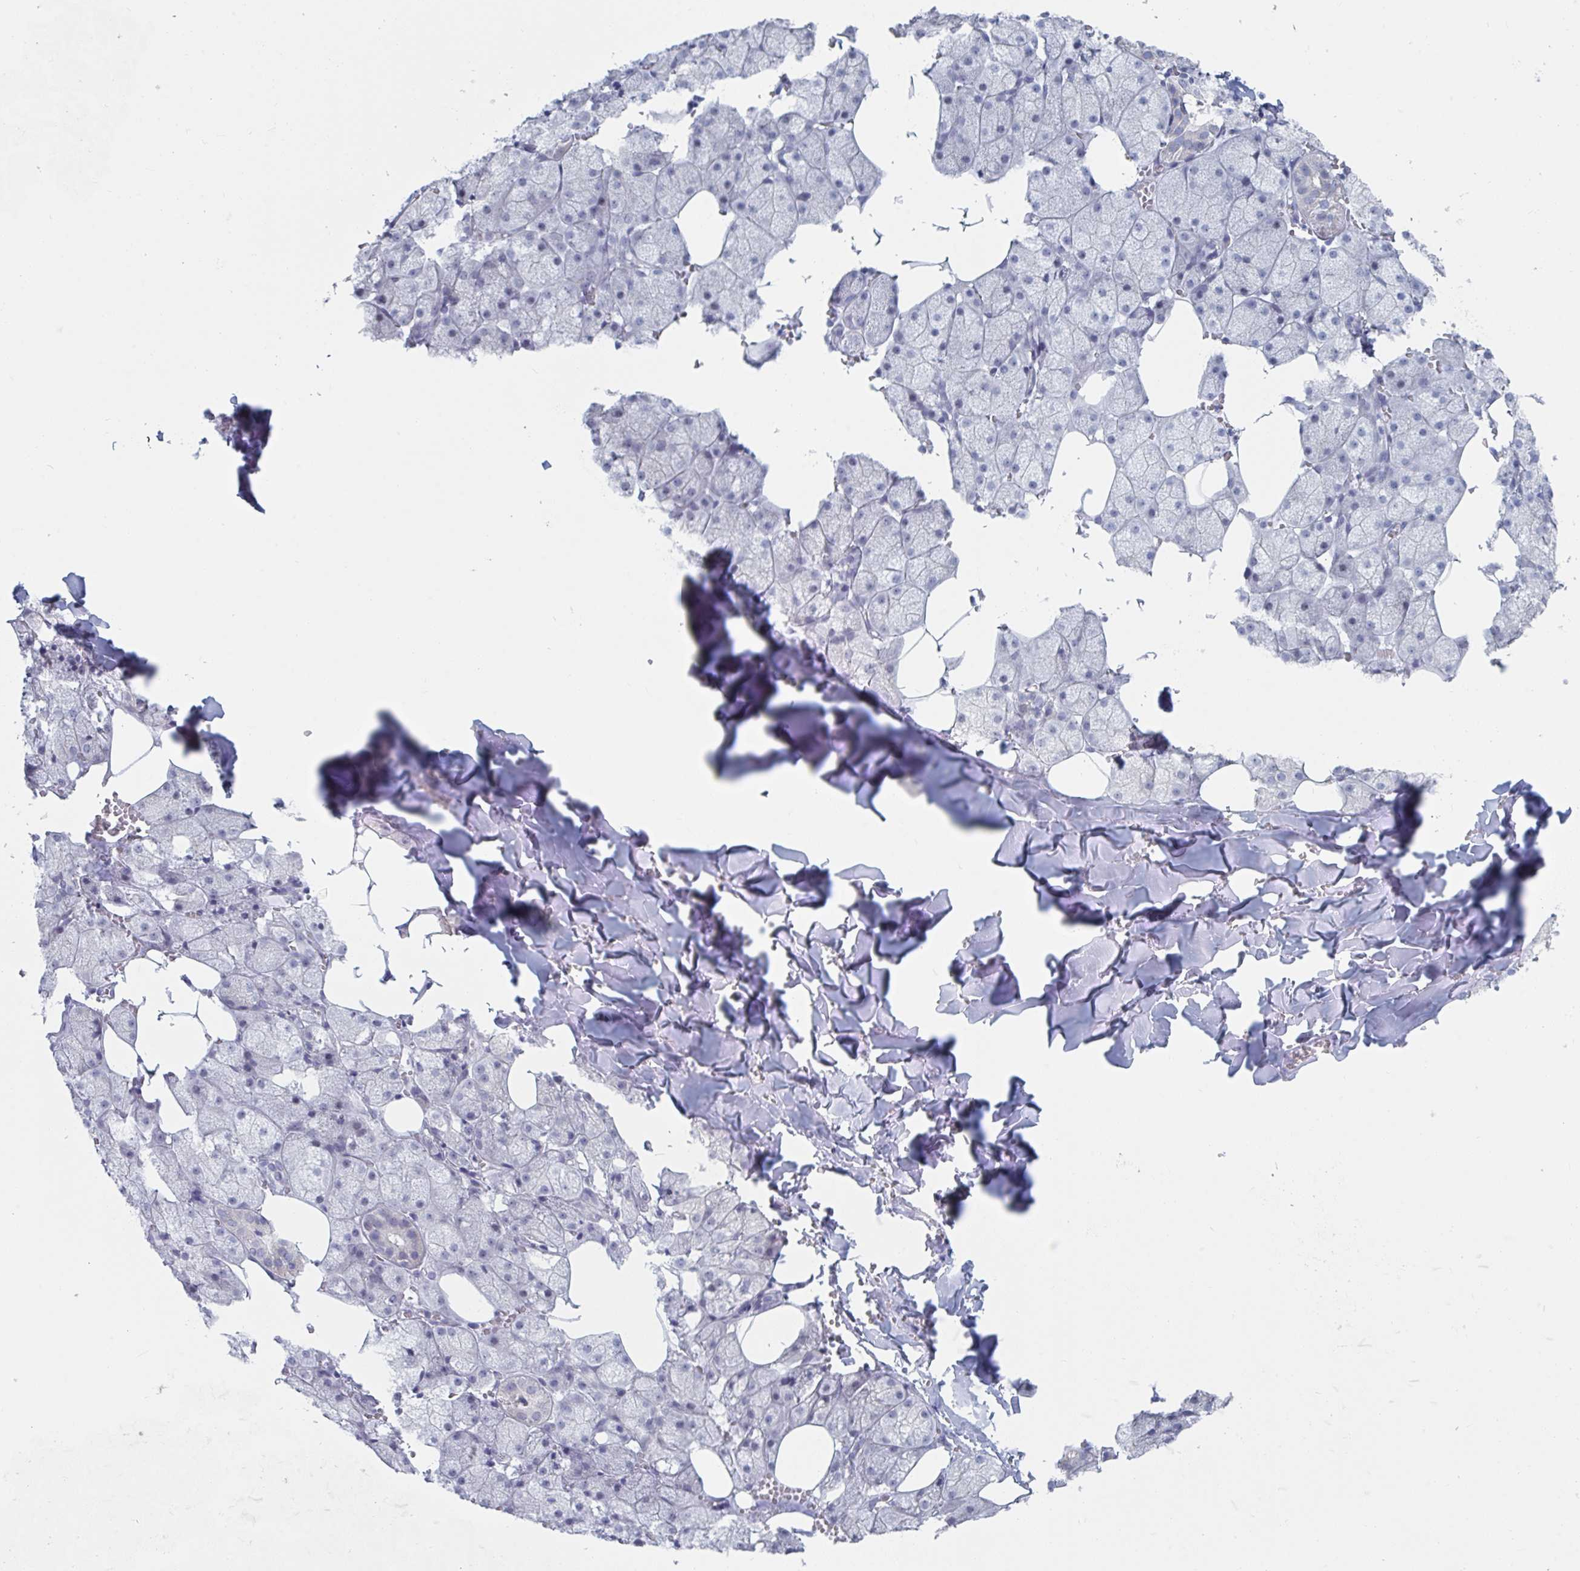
{"staining": {"intensity": "weak", "quantity": "<25%", "location": "nuclear"}, "tissue": "salivary gland", "cell_type": "Glandular cells", "image_type": "normal", "snomed": [{"axis": "morphology", "description": "Normal tissue, NOS"}, {"axis": "topography", "description": "Salivary gland"}, {"axis": "topography", "description": "Peripheral nerve tissue"}], "caption": "Immunohistochemistry (IHC) of benign human salivary gland reveals no expression in glandular cells.", "gene": "FOXA1", "patient": {"sex": "male", "age": 38}}